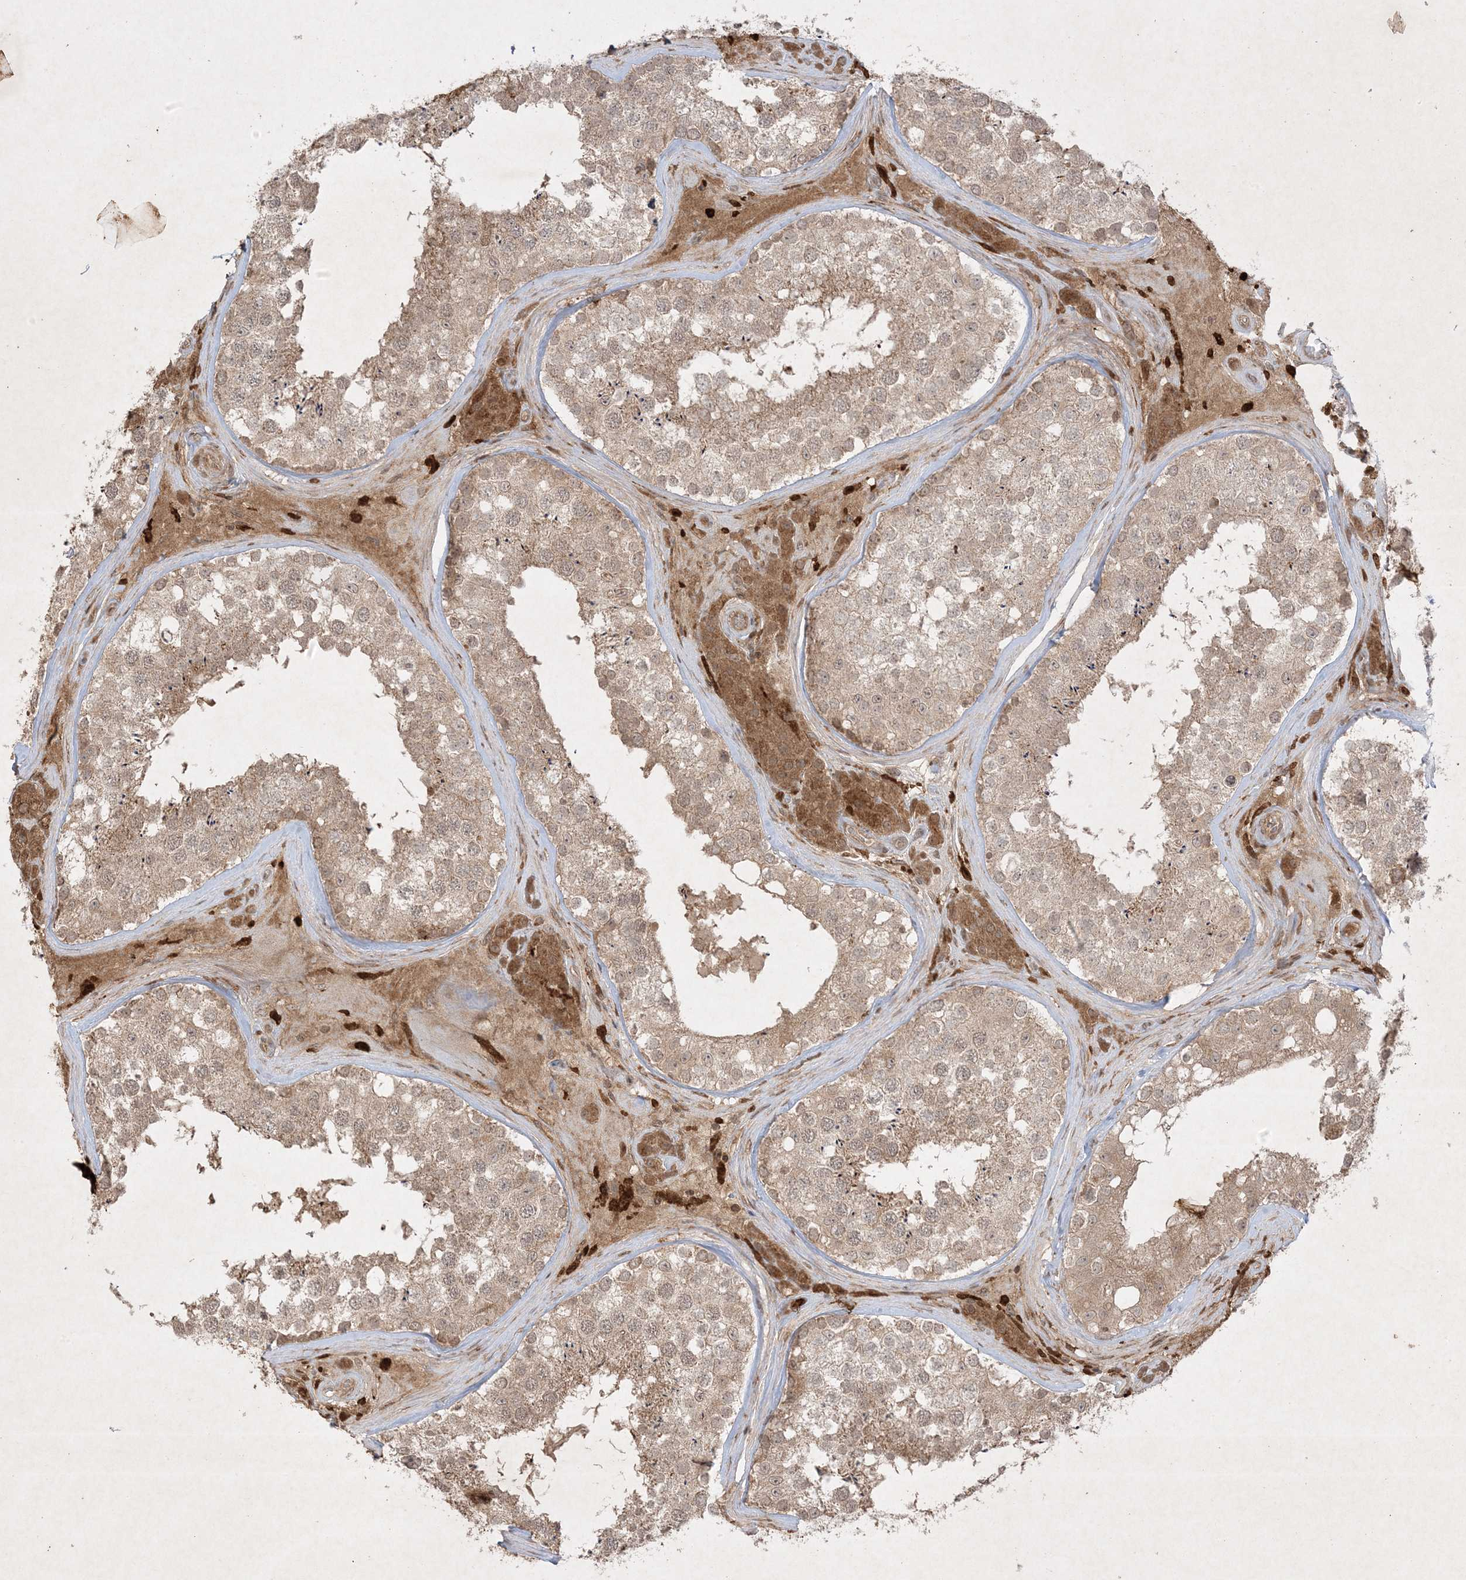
{"staining": {"intensity": "moderate", "quantity": ">75%", "location": "cytoplasmic/membranous"}, "tissue": "testis", "cell_type": "Cells in seminiferous ducts", "image_type": "normal", "snomed": [{"axis": "morphology", "description": "Normal tissue, NOS"}, {"axis": "topography", "description": "Testis"}], "caption": "Immunohistochemical staining of benign testis exhibits >75% levels of moderate cytoplasmic/membranous protein positivity in about >75% of cells in seminiferous ducts. The staining was performed using DAB to visualize the protein expression in brown, while the nuclei were stained in blue with hematoxylin (Magnification: 20x).", "gene": "PTK6", "patient": {"sex": "male", "age": 46}}